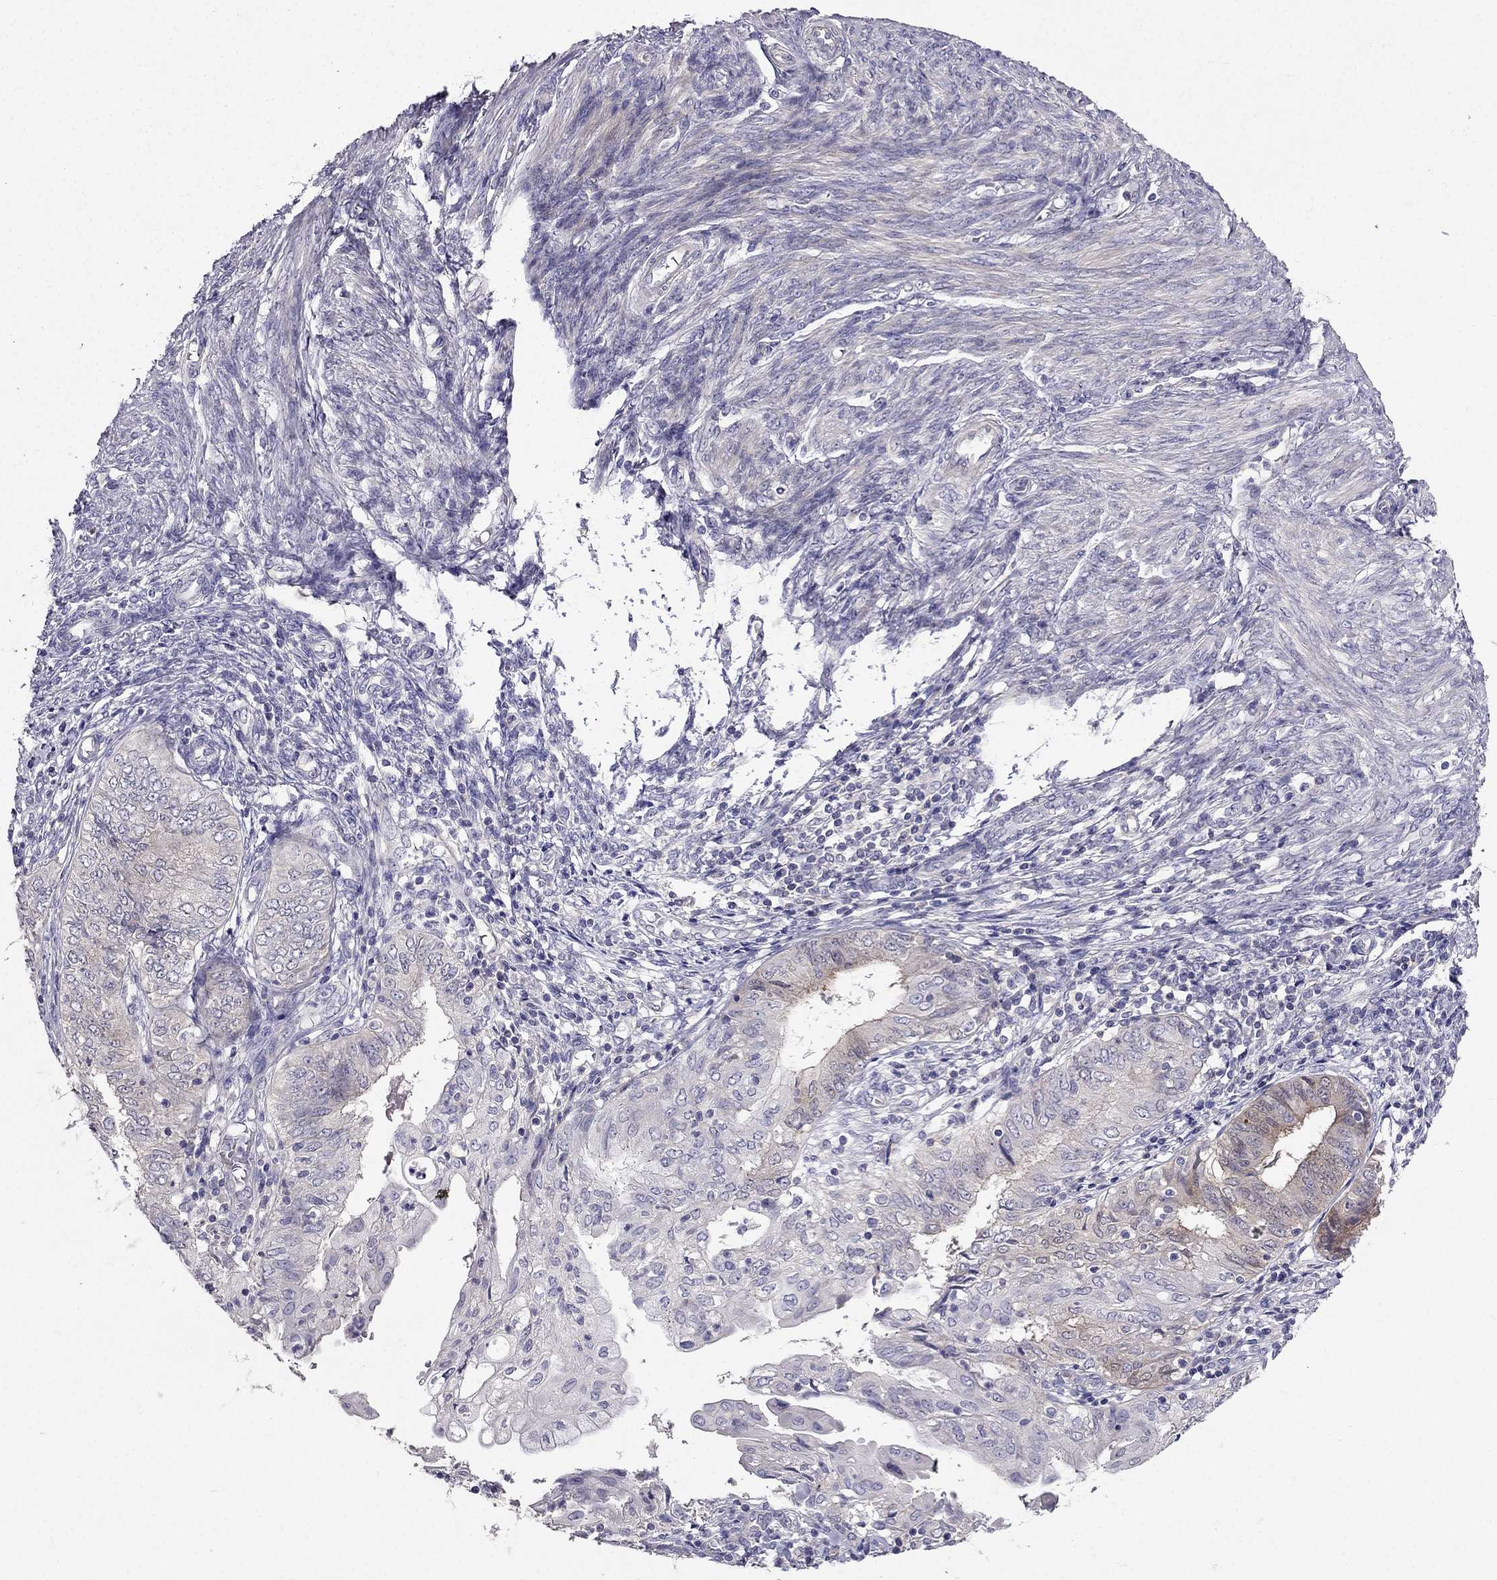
{"staining": {"intensity": "moderate", "quantity": "<25%", "location": "cytoplasmic/membranous"}, "tissue": "endometrial cancer", "cell_type": "Tumor cells", "image_type": "cancer", "snomed": [{"axis": "morphology", "description": "Adenocarcinoma, NOS"}, {"axis": "topography", "description": "Endometrium"}], "caption": "This photomicrograph reveals immunohistochemistry staining of human adenocarcinoma (endometrial), with low moderate cytoplasmic/membranous expression in about <25% of tumor cells.", "gene": "AS3MT", "patient": {"sex": "female", "age": 68}}